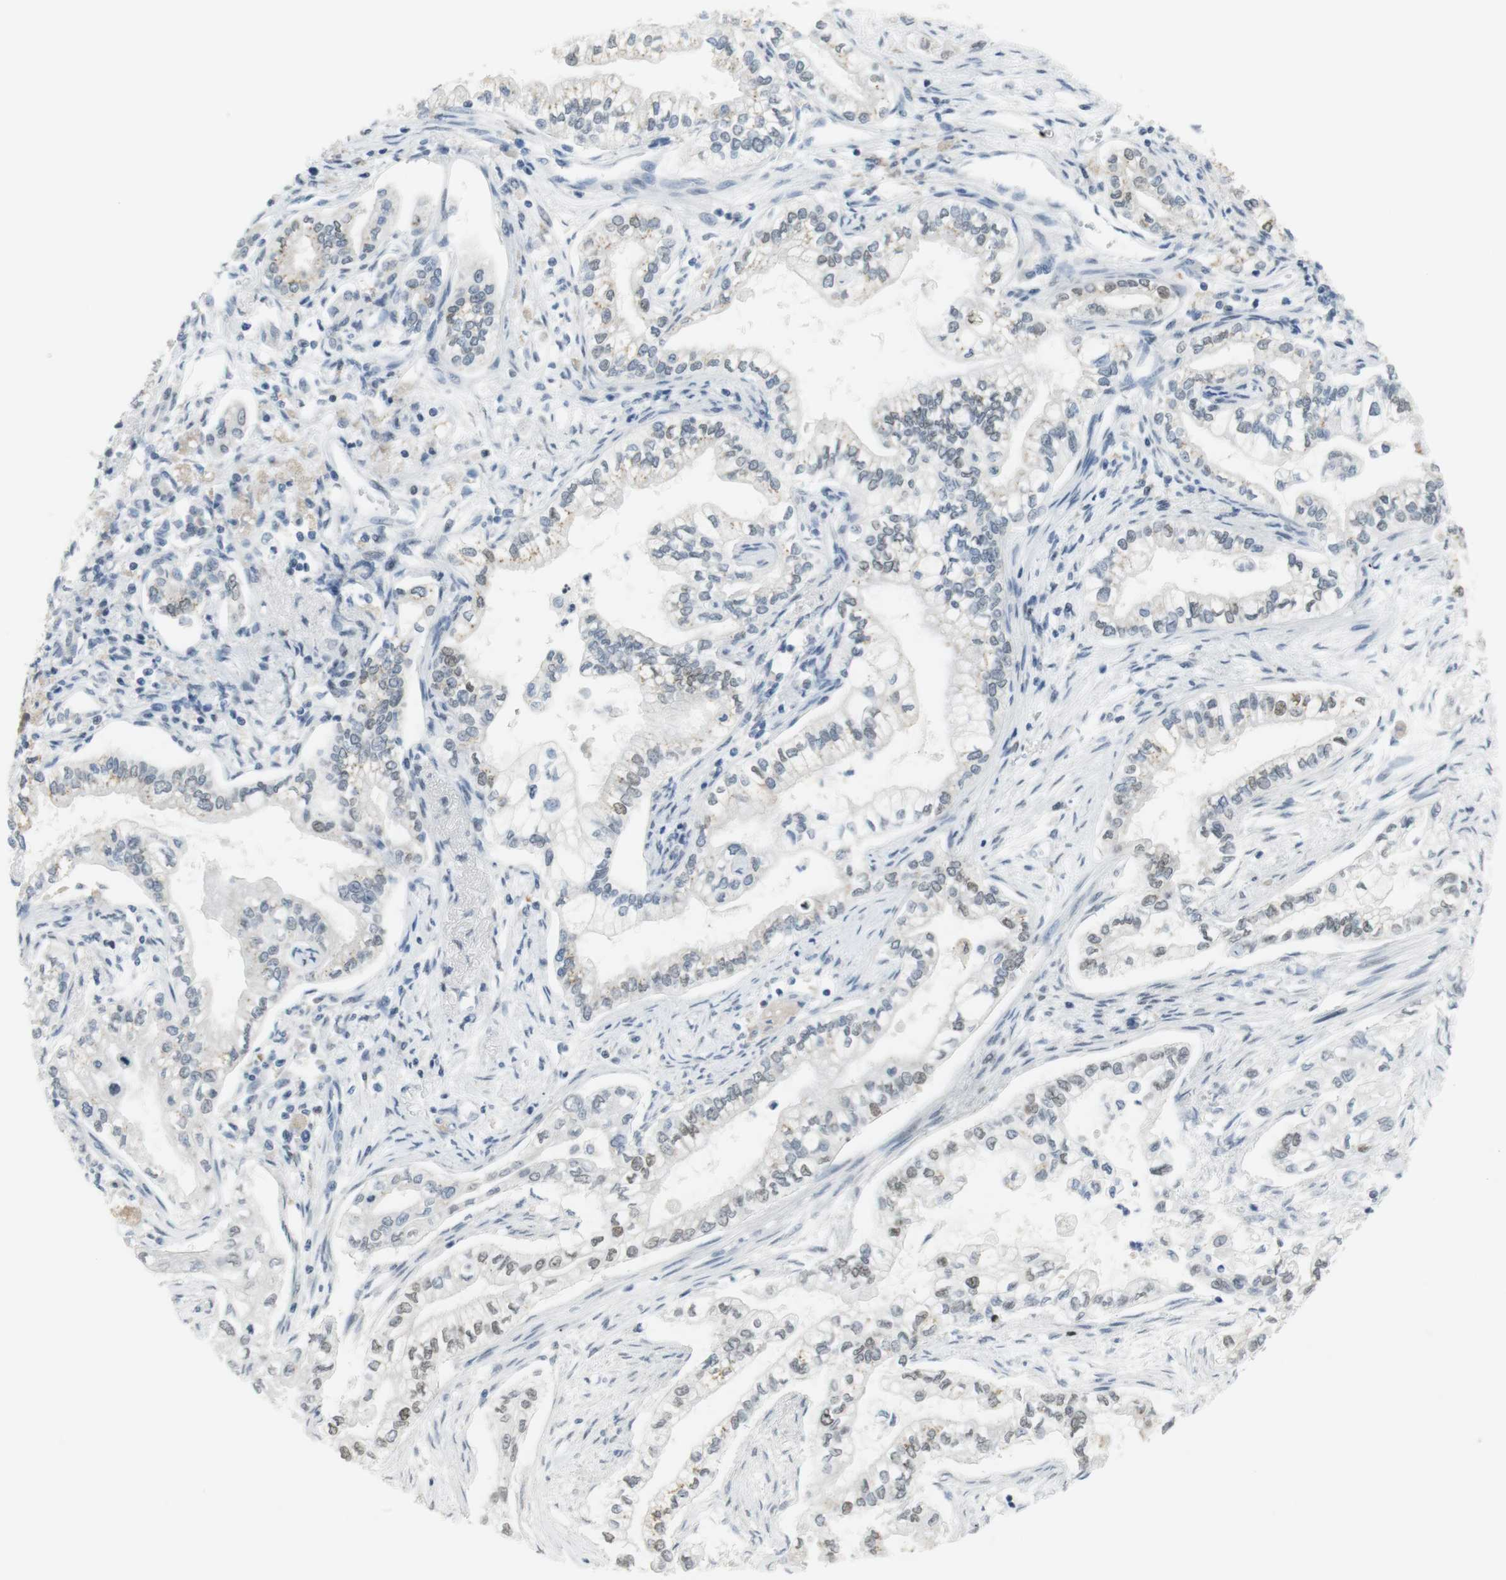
{"staining": {"intensity": "weak", "quantity": "<25%", "location": "nuclear"}, "tissue": "pancreatic cancer", "cell_type": "Tumor cells", "image_type": "cancer", "snomed": [{"axis": "morphology", "description": "Normal tissue, NOS"}, {"axis": "topography", "description": "Pancreas"}], "caption": "An image of human pancreatic cancer is negative for staining in tumor cells.", "gene": "BMI1", "patient": {"sex": "male", "age": 42}}